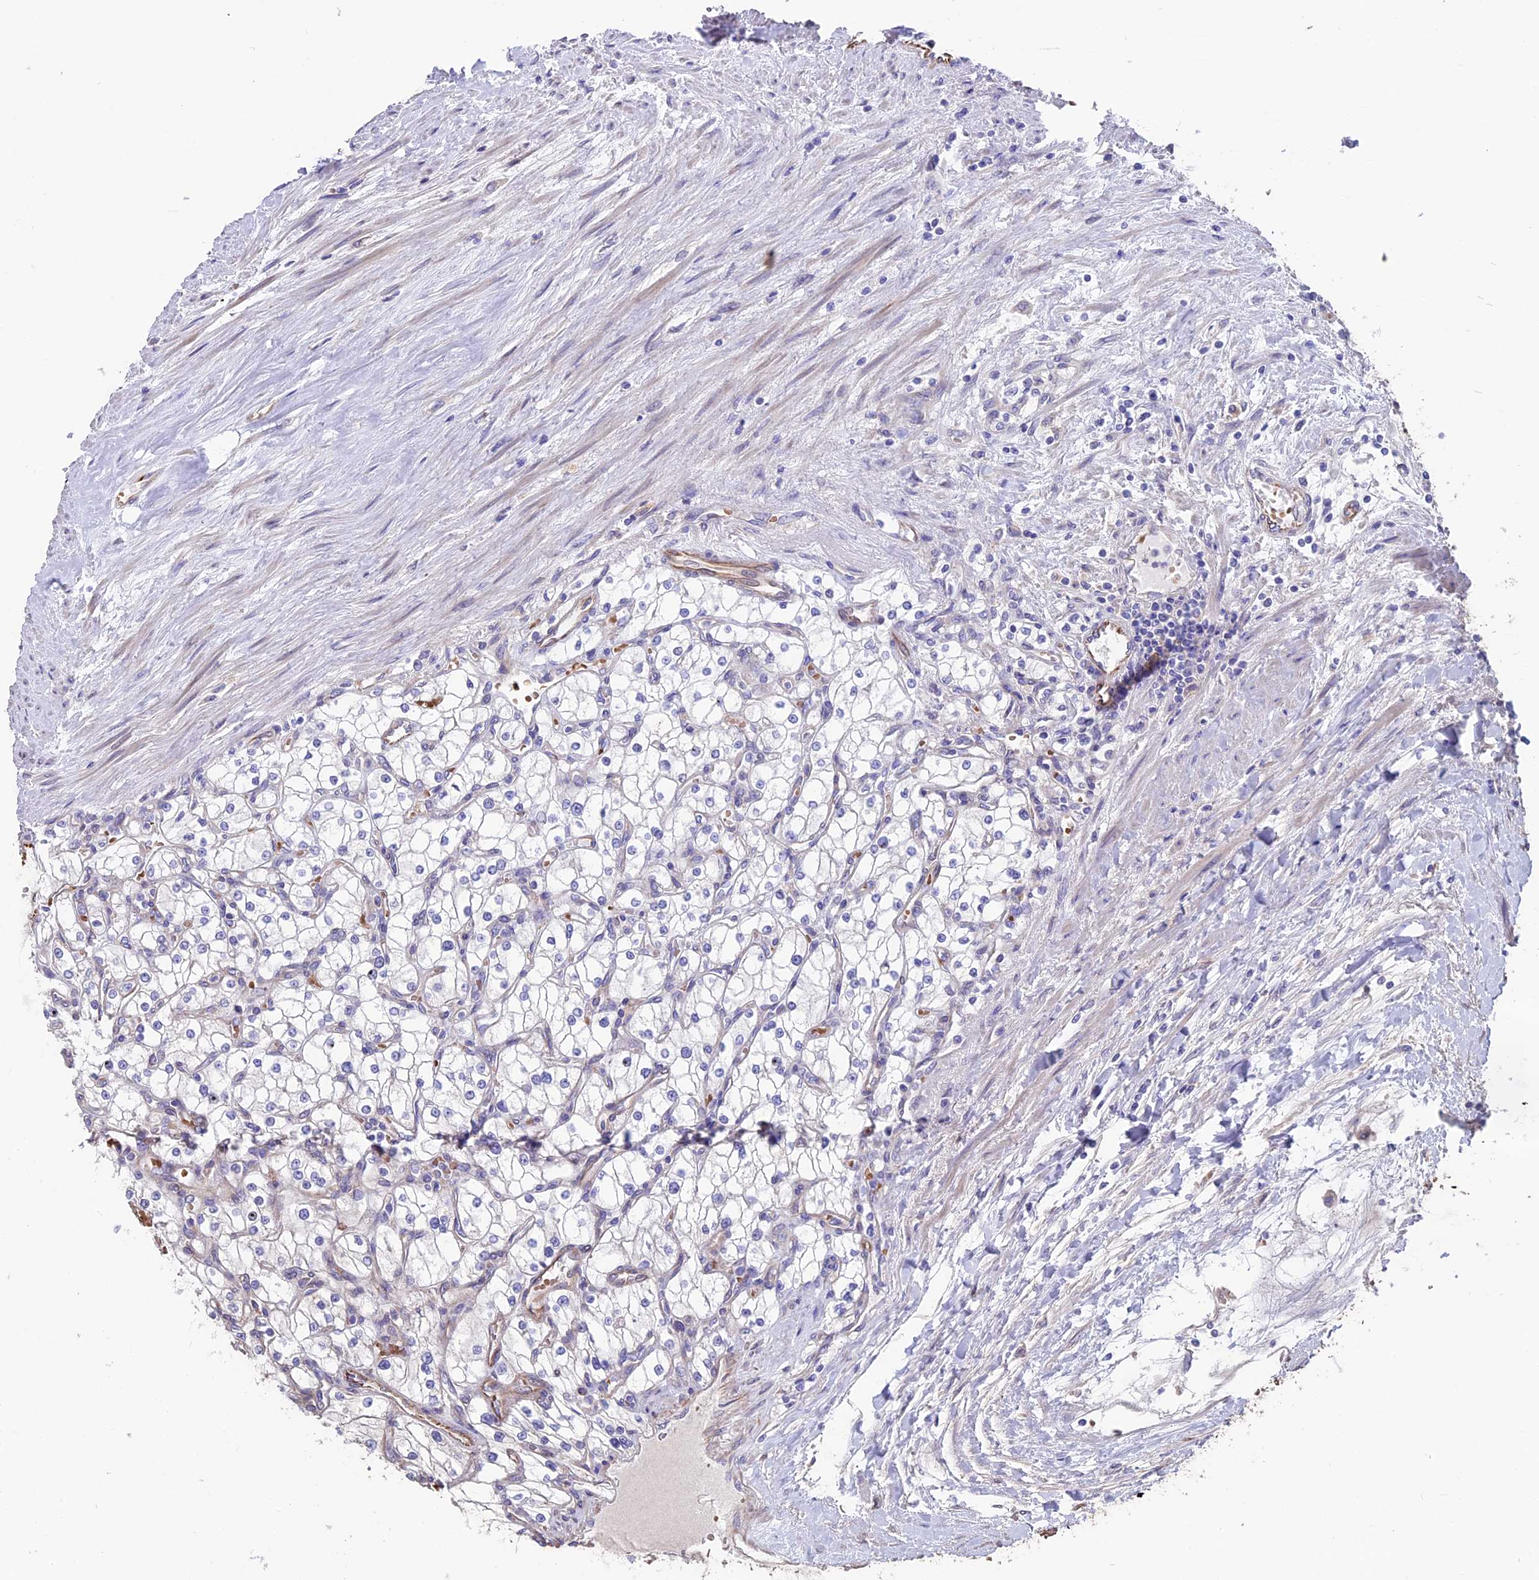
{"staining": {"intensity": "negative", "quantity": "none", "location": "none"}, "tissue": "renal cancer", "cell_type": "Tumor cells", "image_type": "cancer", "snomed": [{"axis": "morphology", "description": "Adenocarcinoma, NOS"}, {"axis": "topography", "description": "Kidney"}], "caption": "Immunohistochemistry of human renal adenocarcinoma displays no expression in tumor cells.", "gene": "SEH1L", "patient": {"sex": "male", "age": 80}}